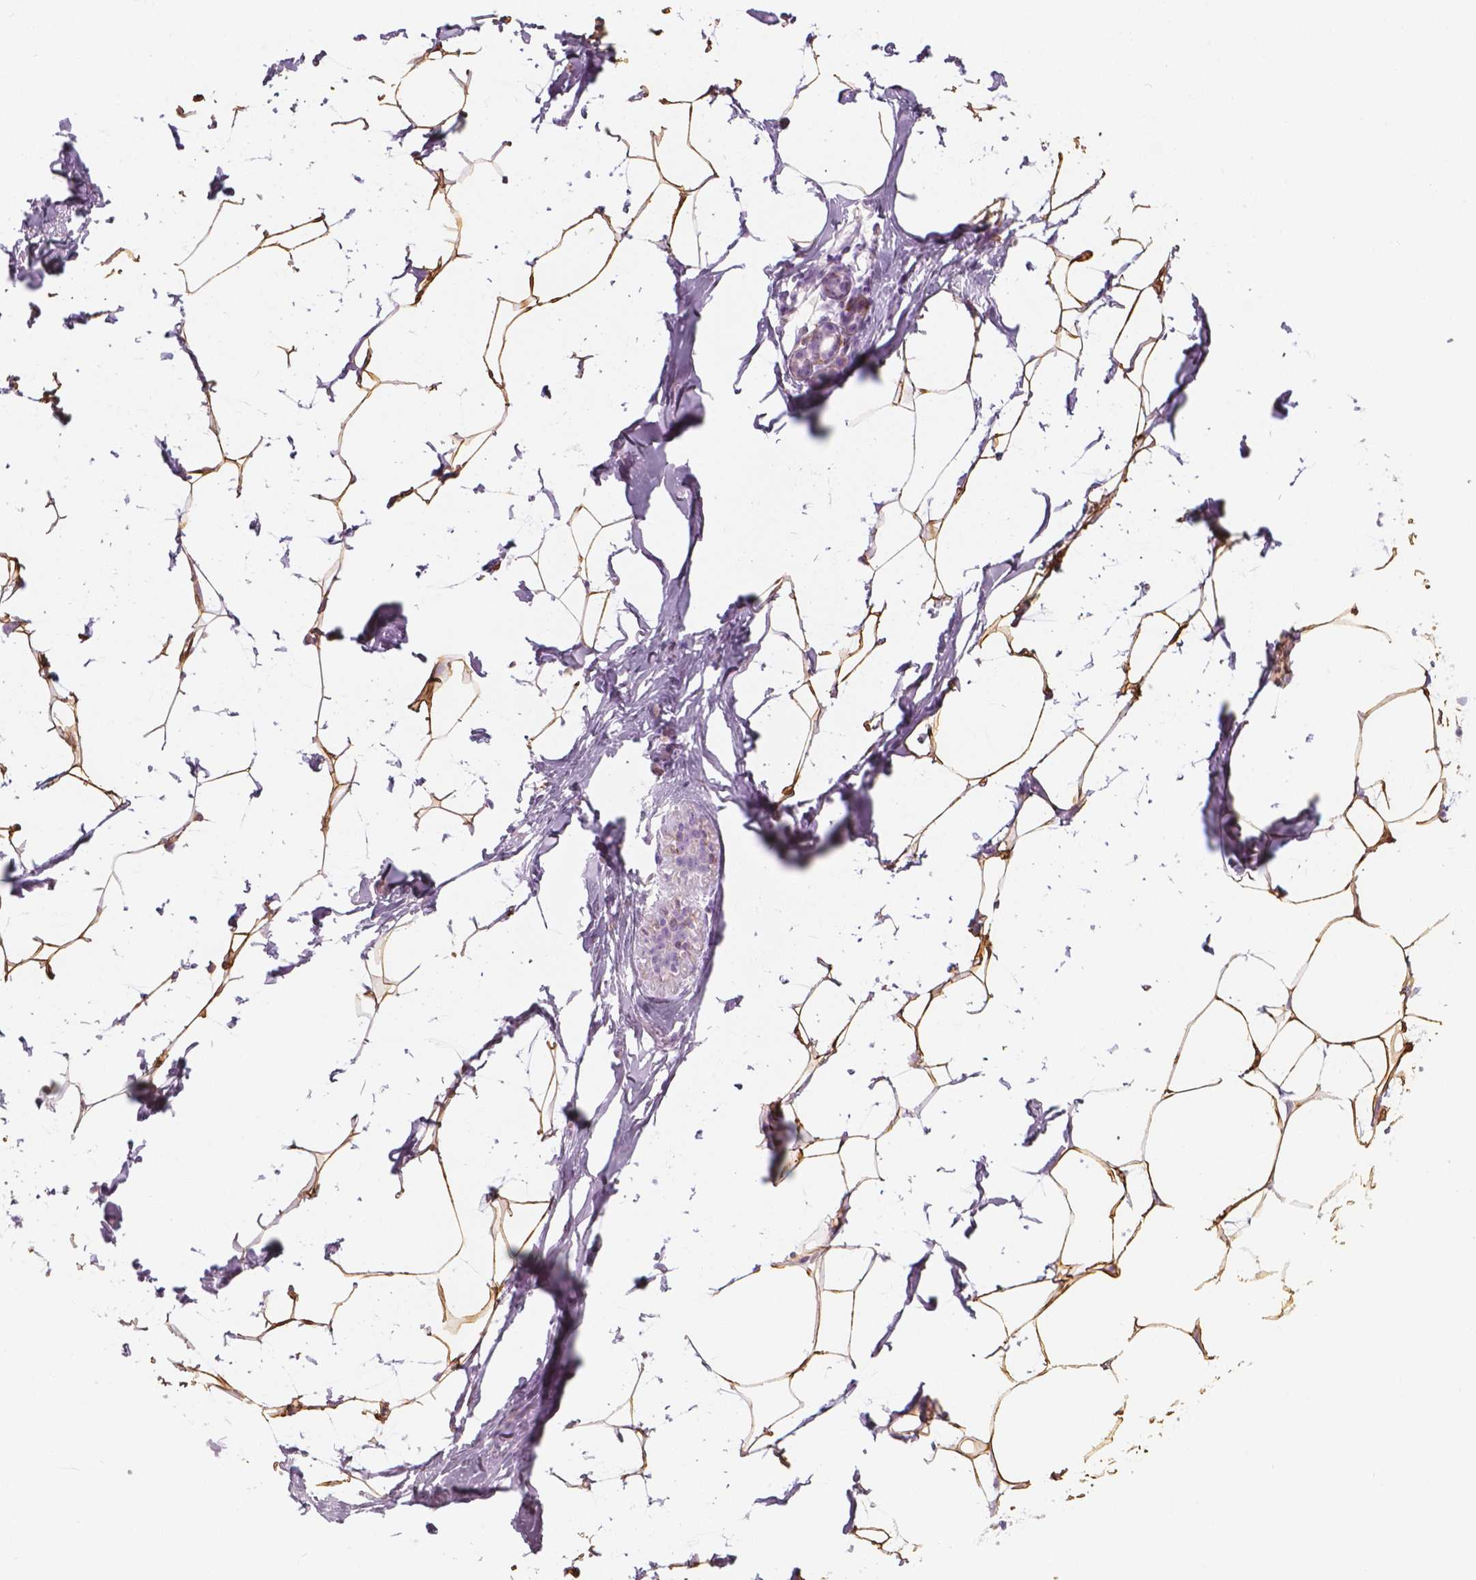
{"staining": {"intensity": "moderate", "quantity": ">75%", "location": "cytoplasmic/membranous"}, "tissue": "breast", "cell_type": "Adipocytes", "image_type": "normal", "snomed": [{"axis": "morphology", "description": "Normal tissue, NOS"}, {"axis": "topography", "description": "Breast"}], "caption": "A medium amount of moderate cytoplasmic/membranous expression is seen in about >75% of adipocytes in normal breast.", "gene": "CES1", "patient": {"sex": "female", "age": 32}}